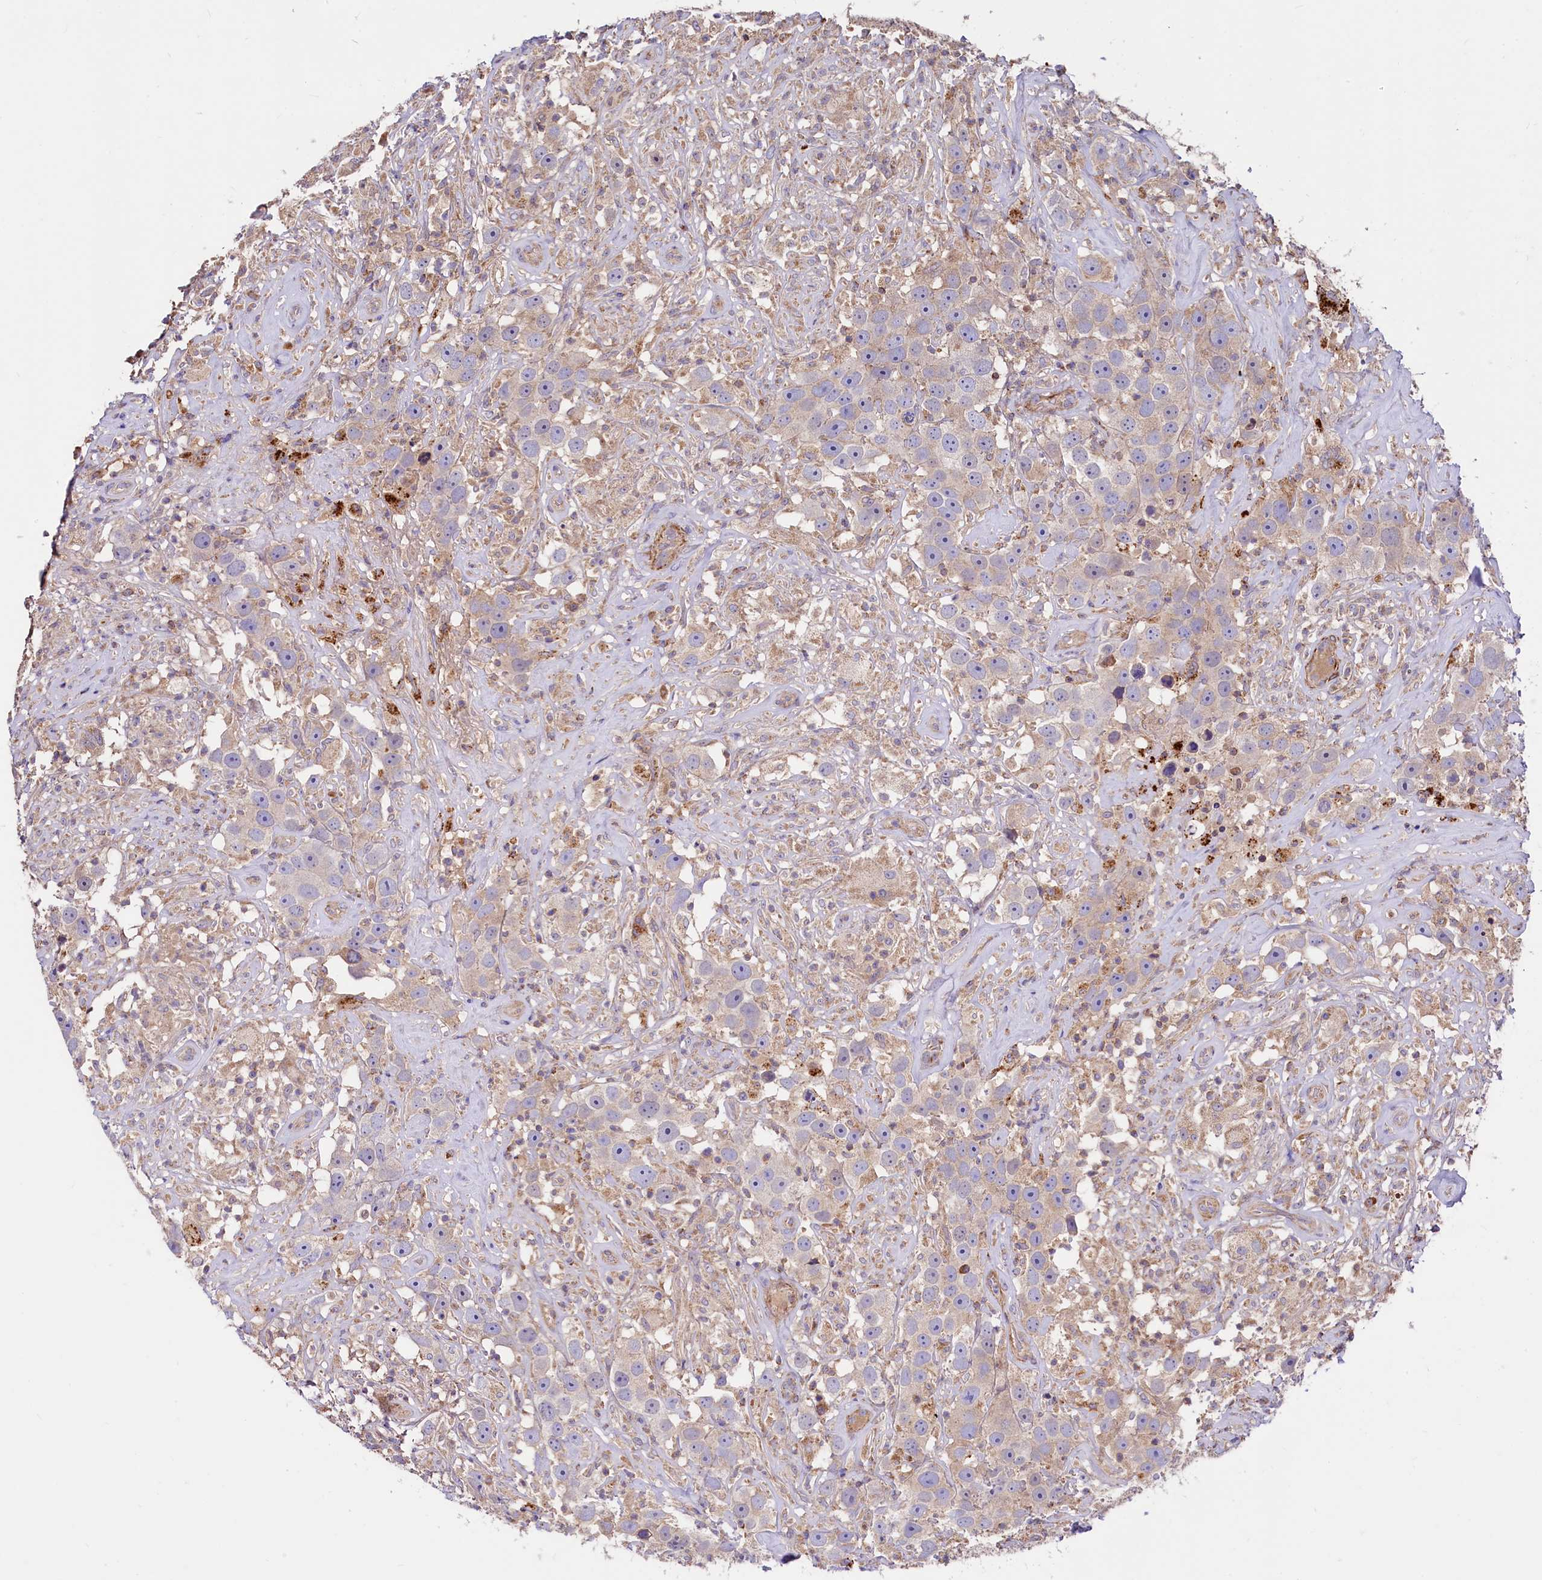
{"staining": {"intensity": "weak", "quantity": "25%-75%", "location": "cytoplasmic/membranous"}, "tissue": "testis cancer", "cell_type": "Tumor cells", "image_type": "cancer", "snomed": [{"axis": "morphology", "description": "Seminoma, NOS"}, {"axis": "topography", "description": "Testis"}], "caption": "Immunohistochemical staining of testis cancer (seminoma) reveals weak cytoplasmic/membranous protein expression in about 25%-75% of tumor cells.", "gene": "CIAO3", "patient": {"sex": "male", "age": 49}}